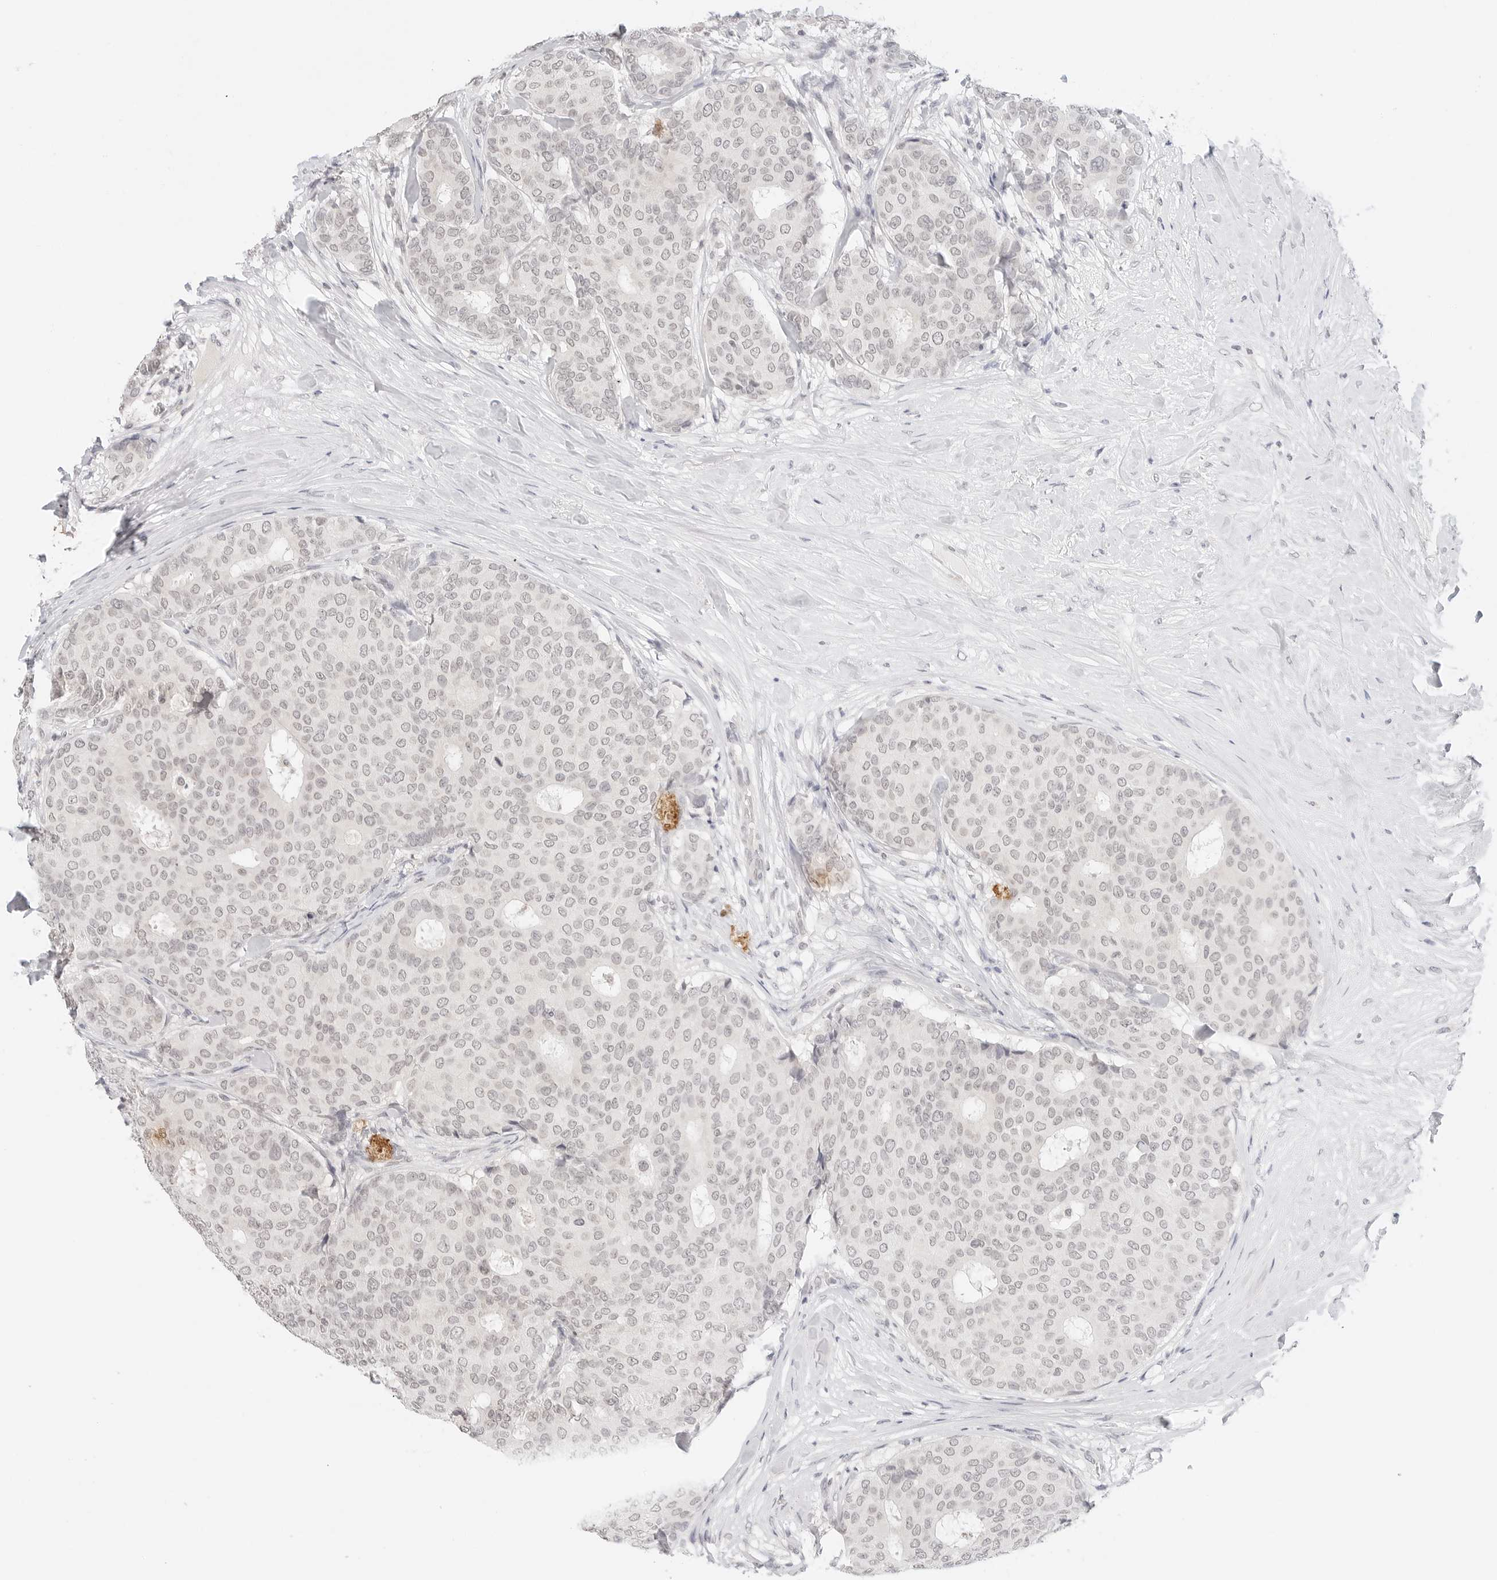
{"staining": {"intensity": "negative", "quantity": "none", "location": "none"}, "tissue": "breast cancer", "cell_type": "Tumor cells", "image_type": "cancer", "snomed": [{"axis": "morphology", "description": "Duct carcinoma"}, {"axis": "topography", "description": "Breast"}], "caption": "Tumor cells are negative for brown protein staining in breast cancer.", "gene": "GPR34", "patient": {"sex": "female", "age": 75}}